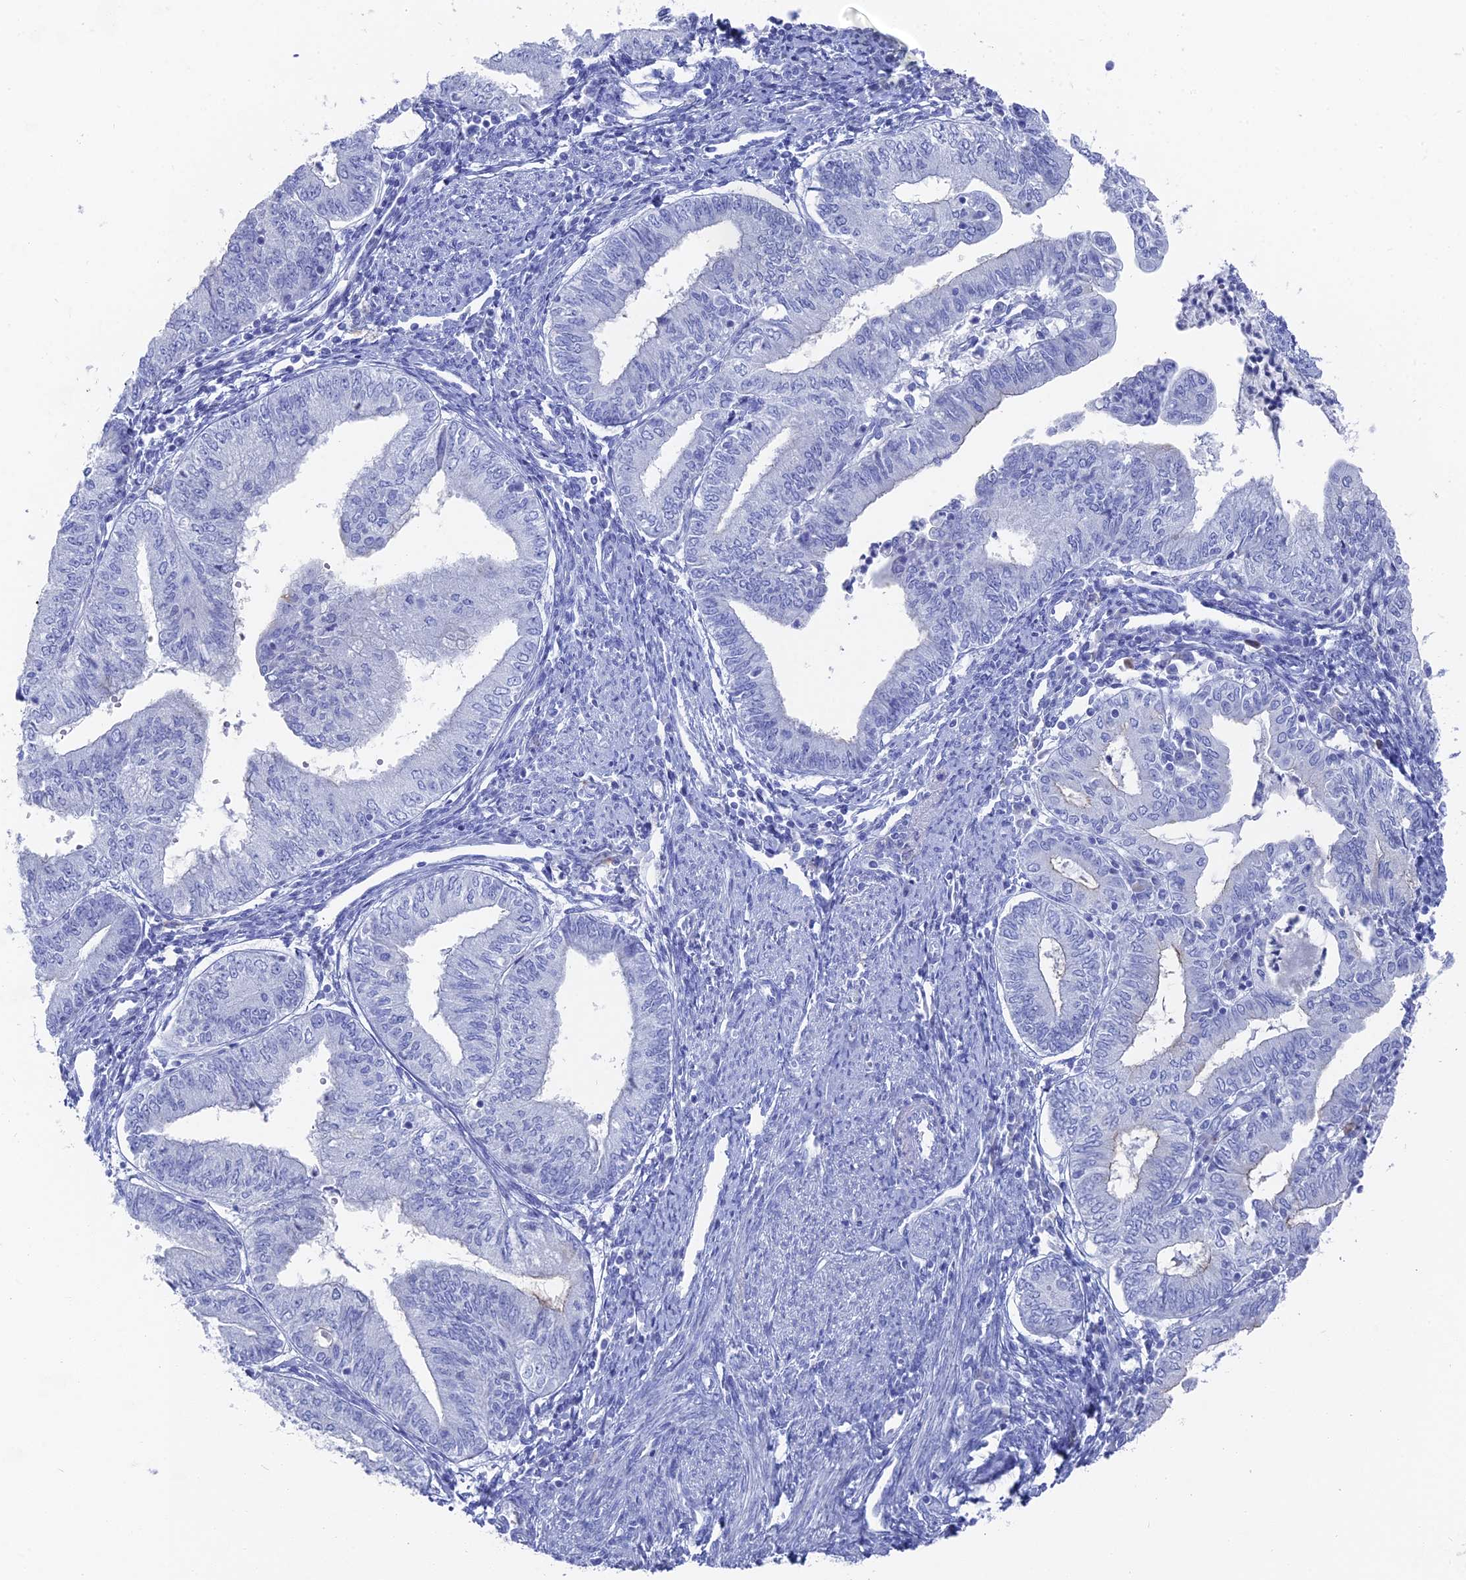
{"staining": {"intensity": "negative", "quantity": "none", "location": "none"}, "tissue": "endometrial cancer", "cell_type": "Tumor cells", "image_type": "cancer", "snomed": [{"axis": "morphology", "description": "Adenocarcinoma, NOS"}, {"axis": "topography", "description": "Endometrium"}], "caption": "Endometrial cancer was stained to show a protein in brown. There is no significant staining in tumor cells.", "gene": "ENPP3", "patient": {"sex": "female", "age": 66}}